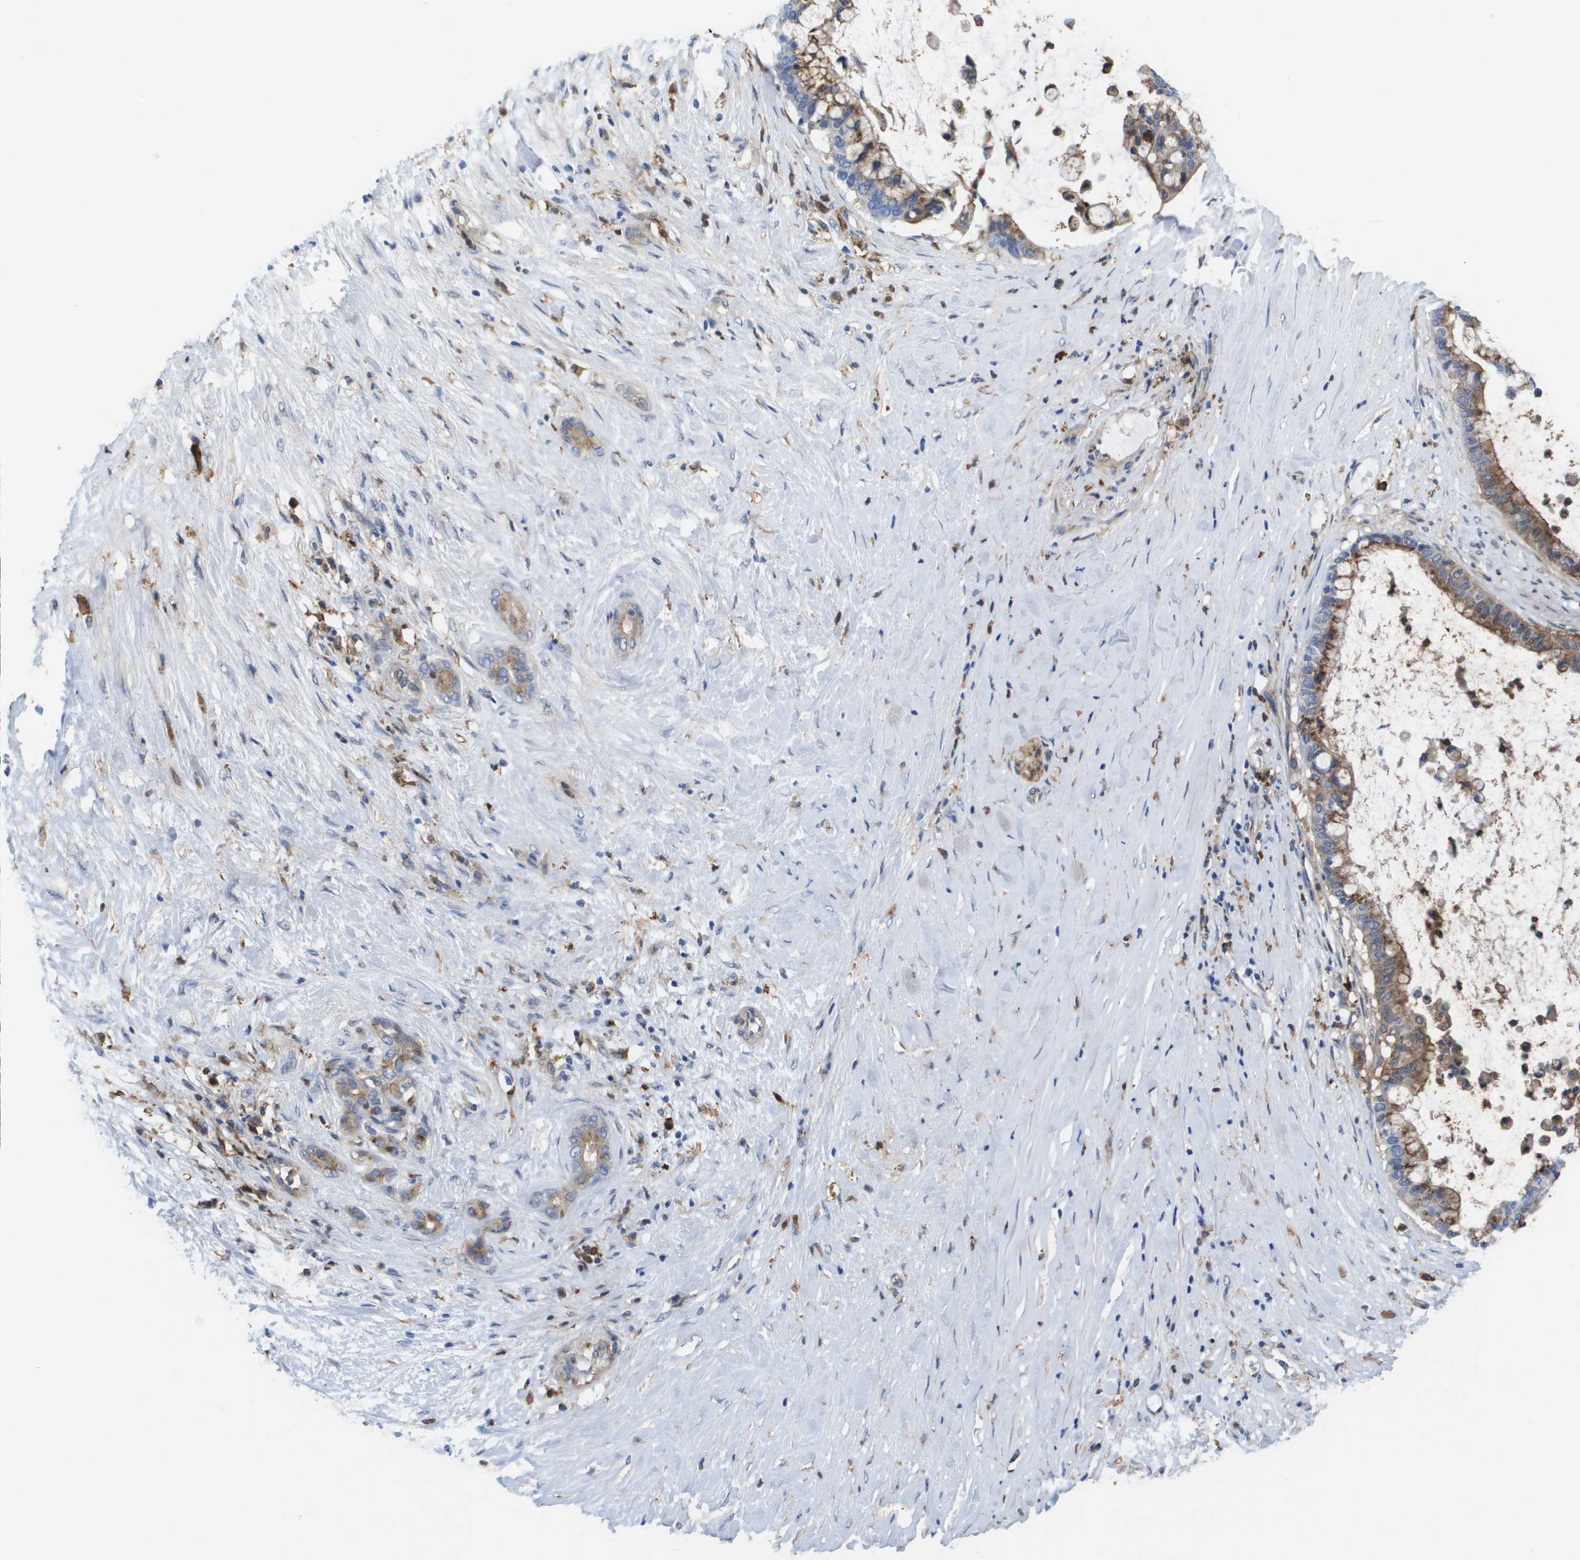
{"staining": {"intensity": "moderate", "quantity": ">75%", "location": "cytoplasmic/membranous"}, "tissue": "pancreatic cancer", "cell_type": "Tumor cells", "image_type": "cancer", "snomed": [{"axis": "morphology", "description": "Adenocarcinoma, NOS"}, {"axis": "topography", "description": "Pancreas"}], "caption": "High-magnification brightfield microscopy of adenocarcinoma (pancreatic) stained with DAB (brown) and counterstained with hematoxylin (blue). tumor cells exhibit moderate cytoplasmic/membranous staining is identified in approximately>75% of cells.", "gene": "SLC37A2", "patient": {"sex": "male", "age": 41}}